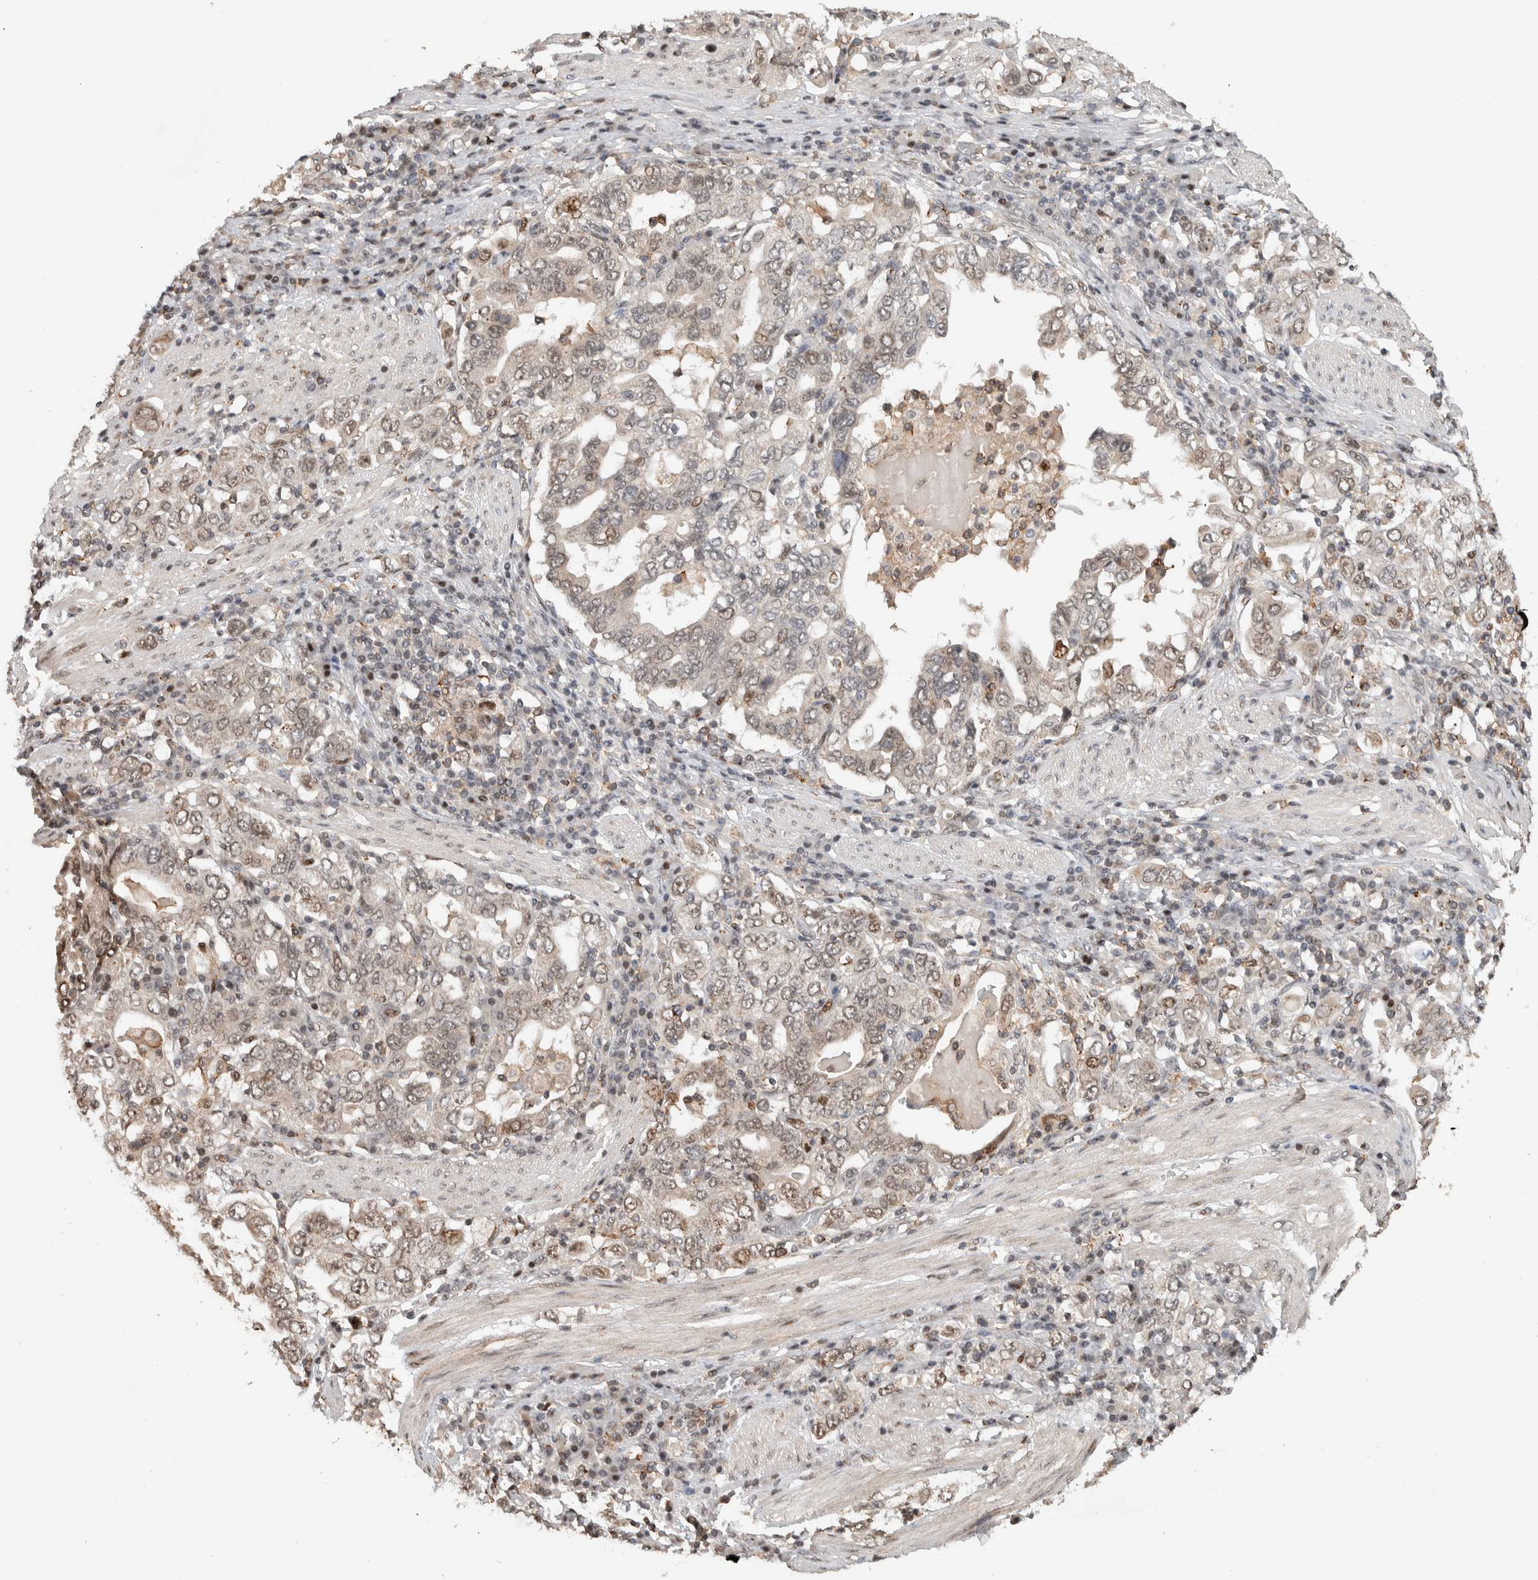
{"staining": {"intensity": "weak", "quantity": "25%-75%", "location": "nuclear"}, "tissue": "stomach cancer", "cell_type": "Tumor cells", "image_type": "cancer", "snomed": [{"axis": "morphology", "description": "Adenocarcinoma, NOS"}, {"axis": "topography", "description": "Stomach, upper"}], "caption": "Tumor cells show low levels of weak nuclear expression in about 25%-75% of cells in human adenocarcinoma (stomach).", "gene": "ZNF521", "patient": {"sex": "male", "age": 62}}